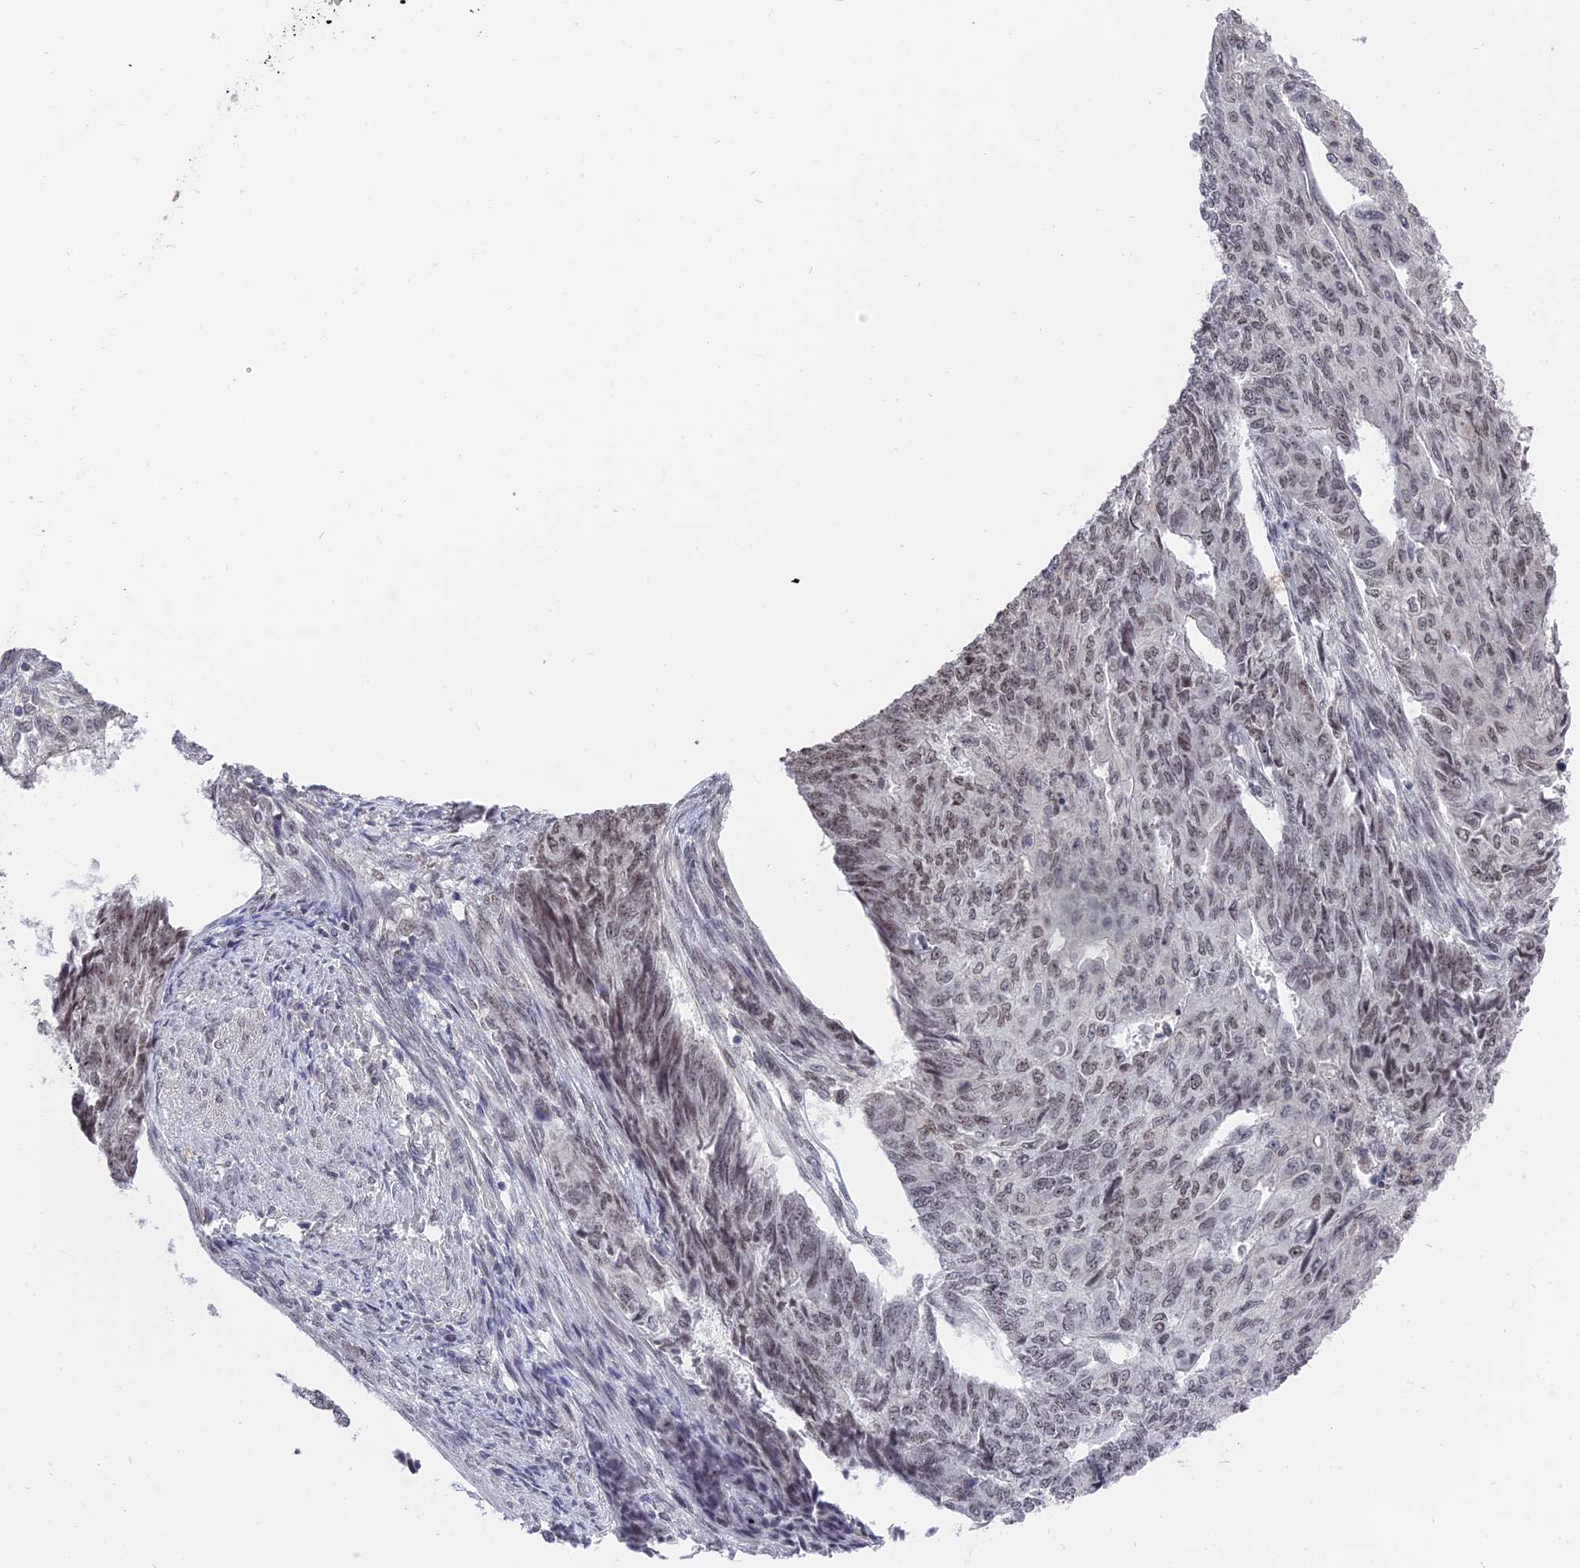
{"staining": {"intensity": "weak", "quantity": ">75%", "location": "nuclear"}, "tissue": "endometrial cancer", "cell_type": "Tumor cells", "image_type": "cancer", "snomed": [{"axis": "morphology", "description": "Adenocarcinoma, NOS"}, {"axis": "topography", "description": "Endometrium"}], "caption": "Weak nuclear staining is present in about >75% of tumor cells in endometrial cancer.", "gene": "NR1H3", "patient": {"sex": "female", "age": 32}}